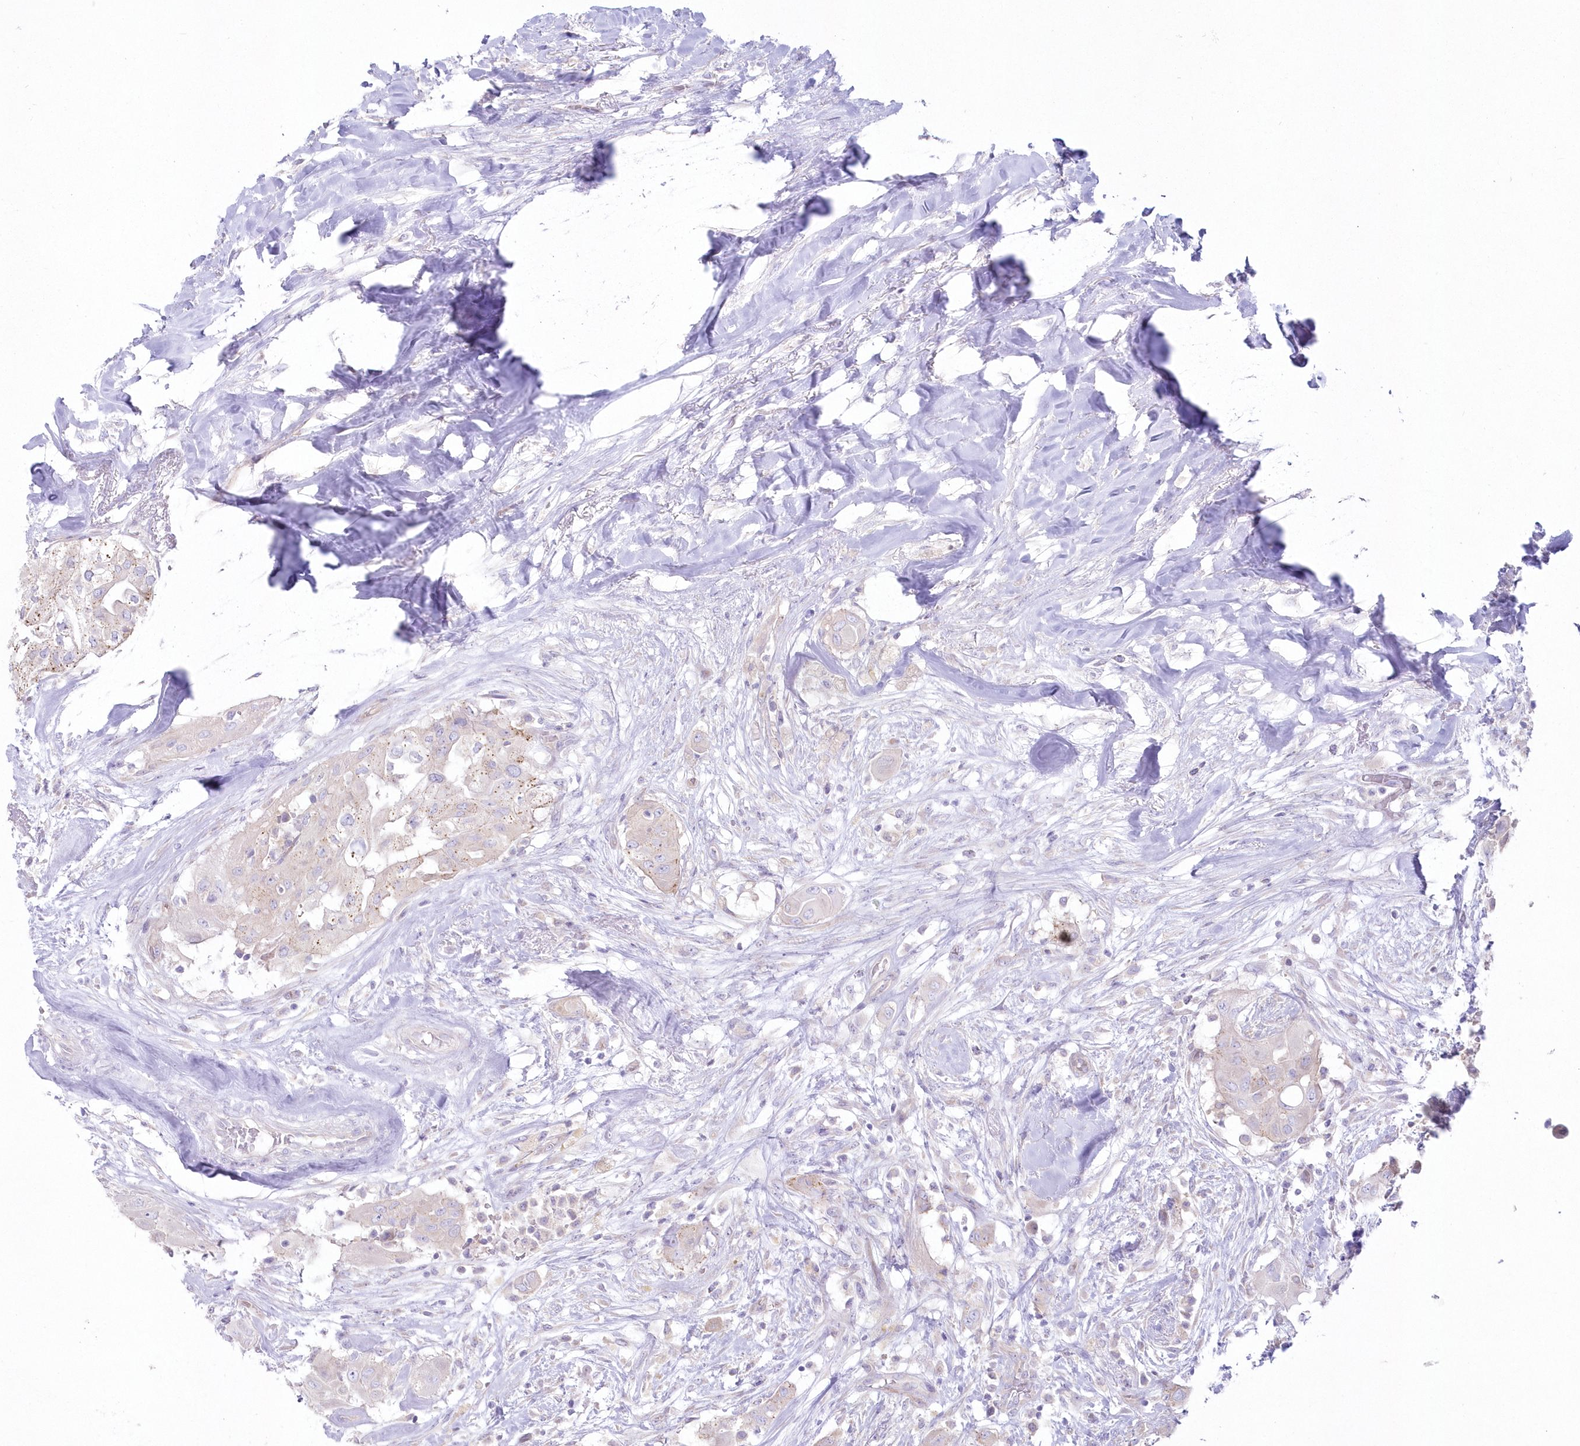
{"staining": {"intensity": "weak", "quantity": ">75%", "location": "cytoplasmic/membranous"}, "tissue": "thyroid cancer", "cell_type": "Tumor cells", "image_type": "cancer", "snomed": [{"axis": "morphology", "description": "Papillary adenocarcinoma, NOS"}, {"axis": "topography", "description": "Thyroid gland"}], "caption": "Immunohistochemistry (IHC) (DAB) staining of human thyroid cancer (papillary adenocarcinoma) displays weak cytoplasmic/membranous protein expression in about >75% of tumor cells. The protein of interest is stained brown, and the nuclei are stained in blue (DAB (3,3'-diaminobenzidine) IHC with brightfield microscopy, high magnification).", "gene": "ZNF843", "patient": {"sex": "female", "age": 59}}